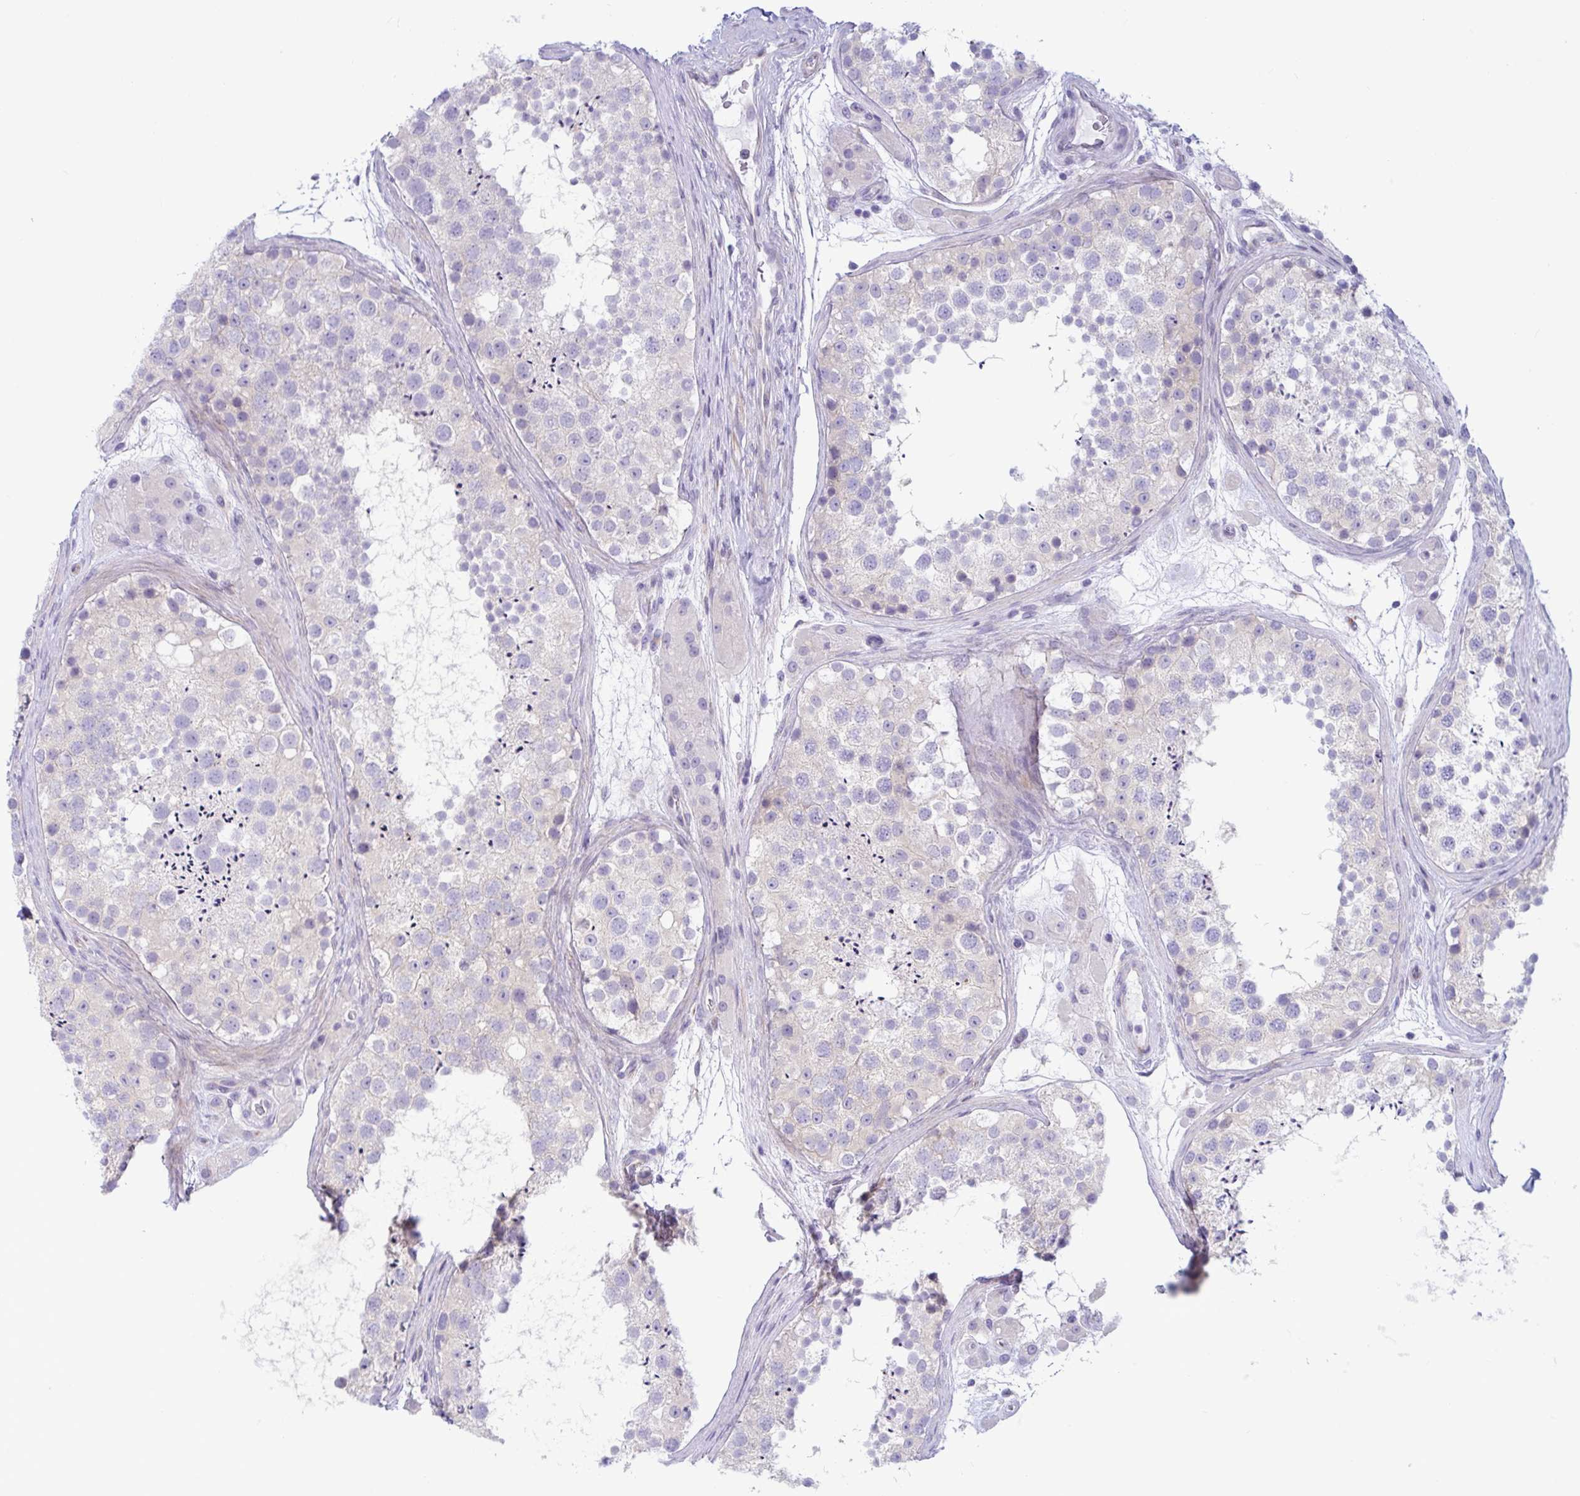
{"staining": {"intensity": "negative", "quantity": "none", "location": "none"}, "tissue": "testis", "cell_type": "Cells in seminiferous ducts", "image_type": "normal", "snomed": [{"axis": "morphology", "description": "Normal tissue, NOS"}, {"axis": "topography", "description": "Testis"}], "caption": "The histopathology image exhibits no staining of cells in seminiferous ducts in unremarkable testis.", "gene": "TNNI2", "patient": {"sex": "male", "age": 41}}